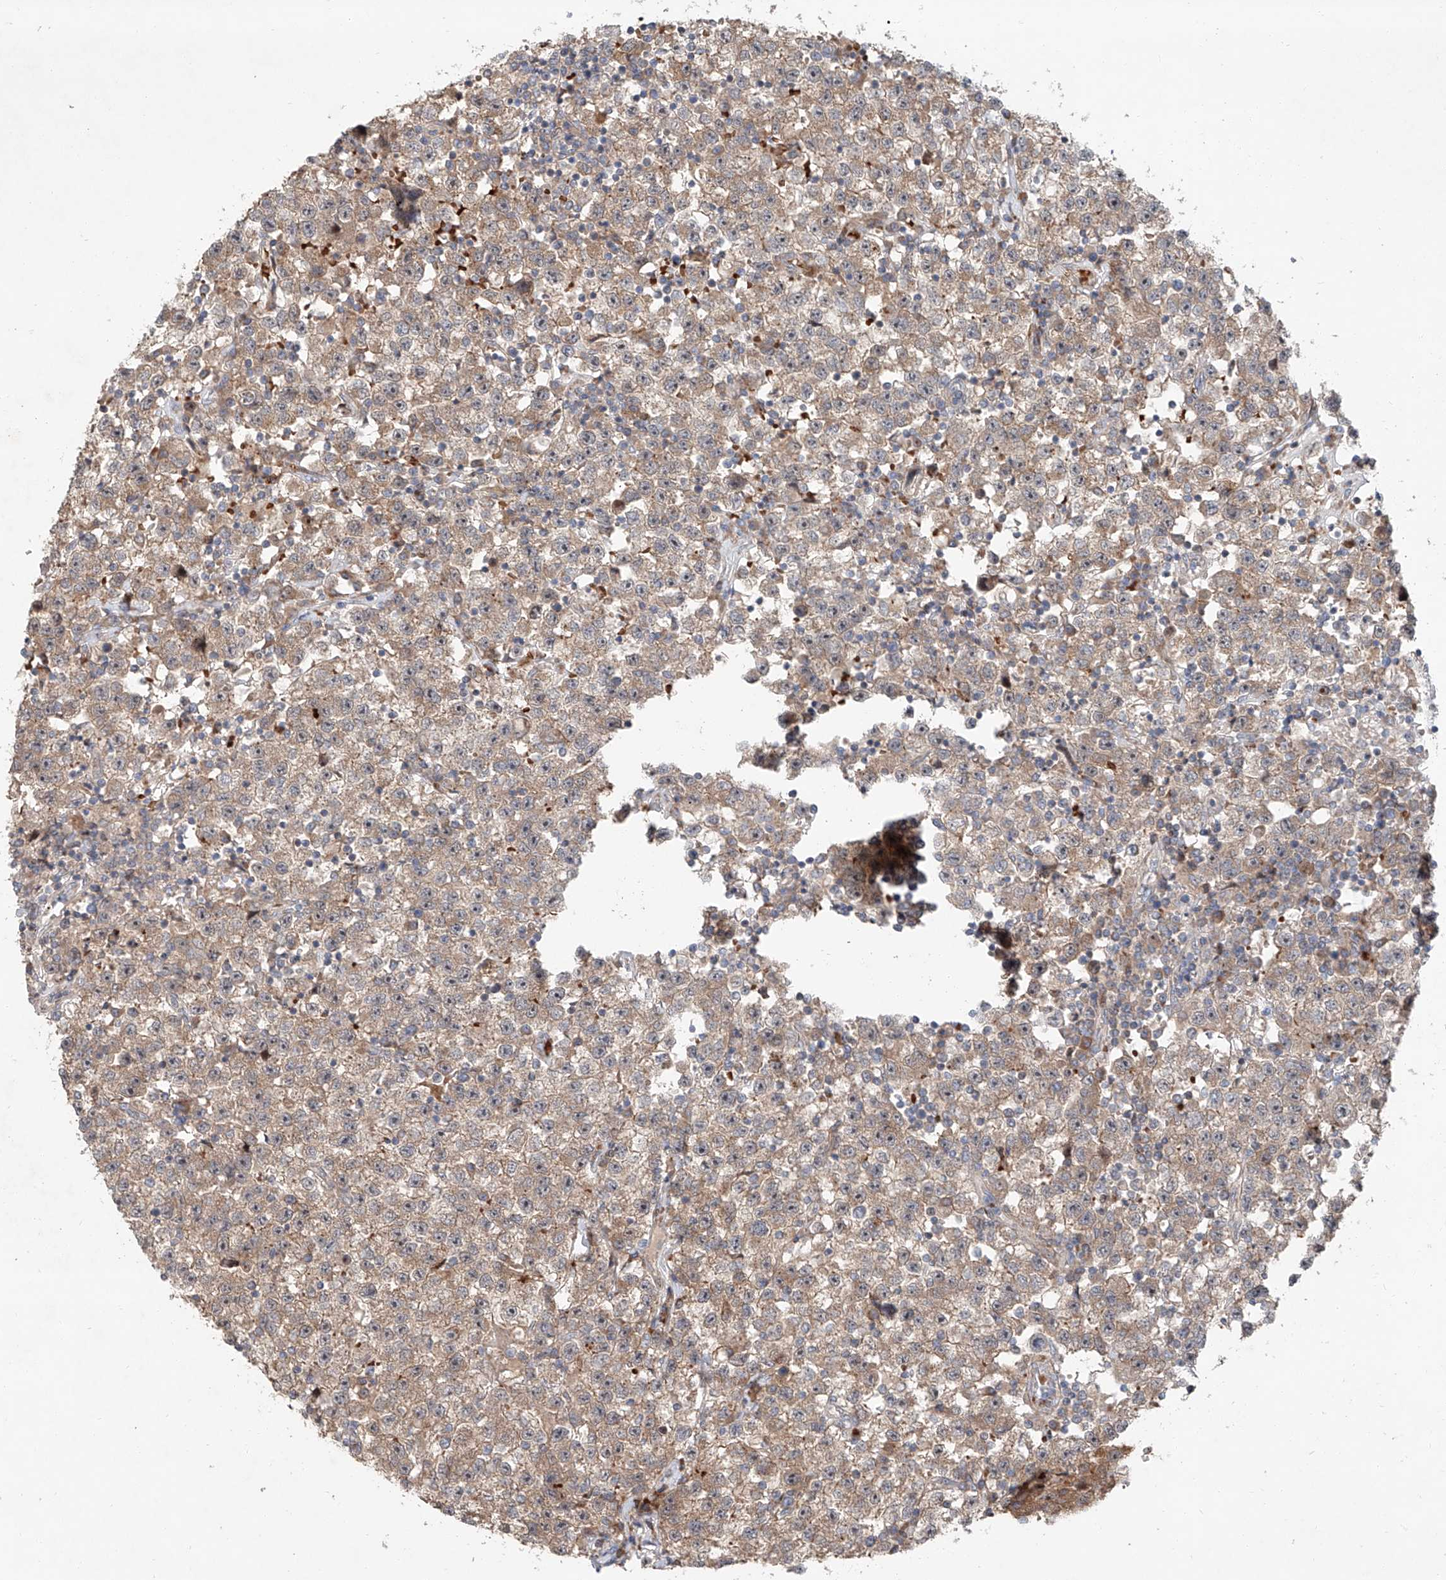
{"staining": {"intensity": "weak", "quantity": ">75%", "location": "cytoplasmic/membranous"}, "tissue": "testis cancer", "cell_type": "Tumor cells", "image_type": "cancer", "snomed": [{"axis": "morphology", "description": "Seminoma, NOS"}, {"axis": "topography", "description": "Testis"}], "caption": "Brown immunohistochemical staining in seminoma (testis) reveals weak cytoplasmic/membranous staining in approximately >75% of tumor cells.", "gene": "USF3", "patient": {"sex": "male", "age": 22}}